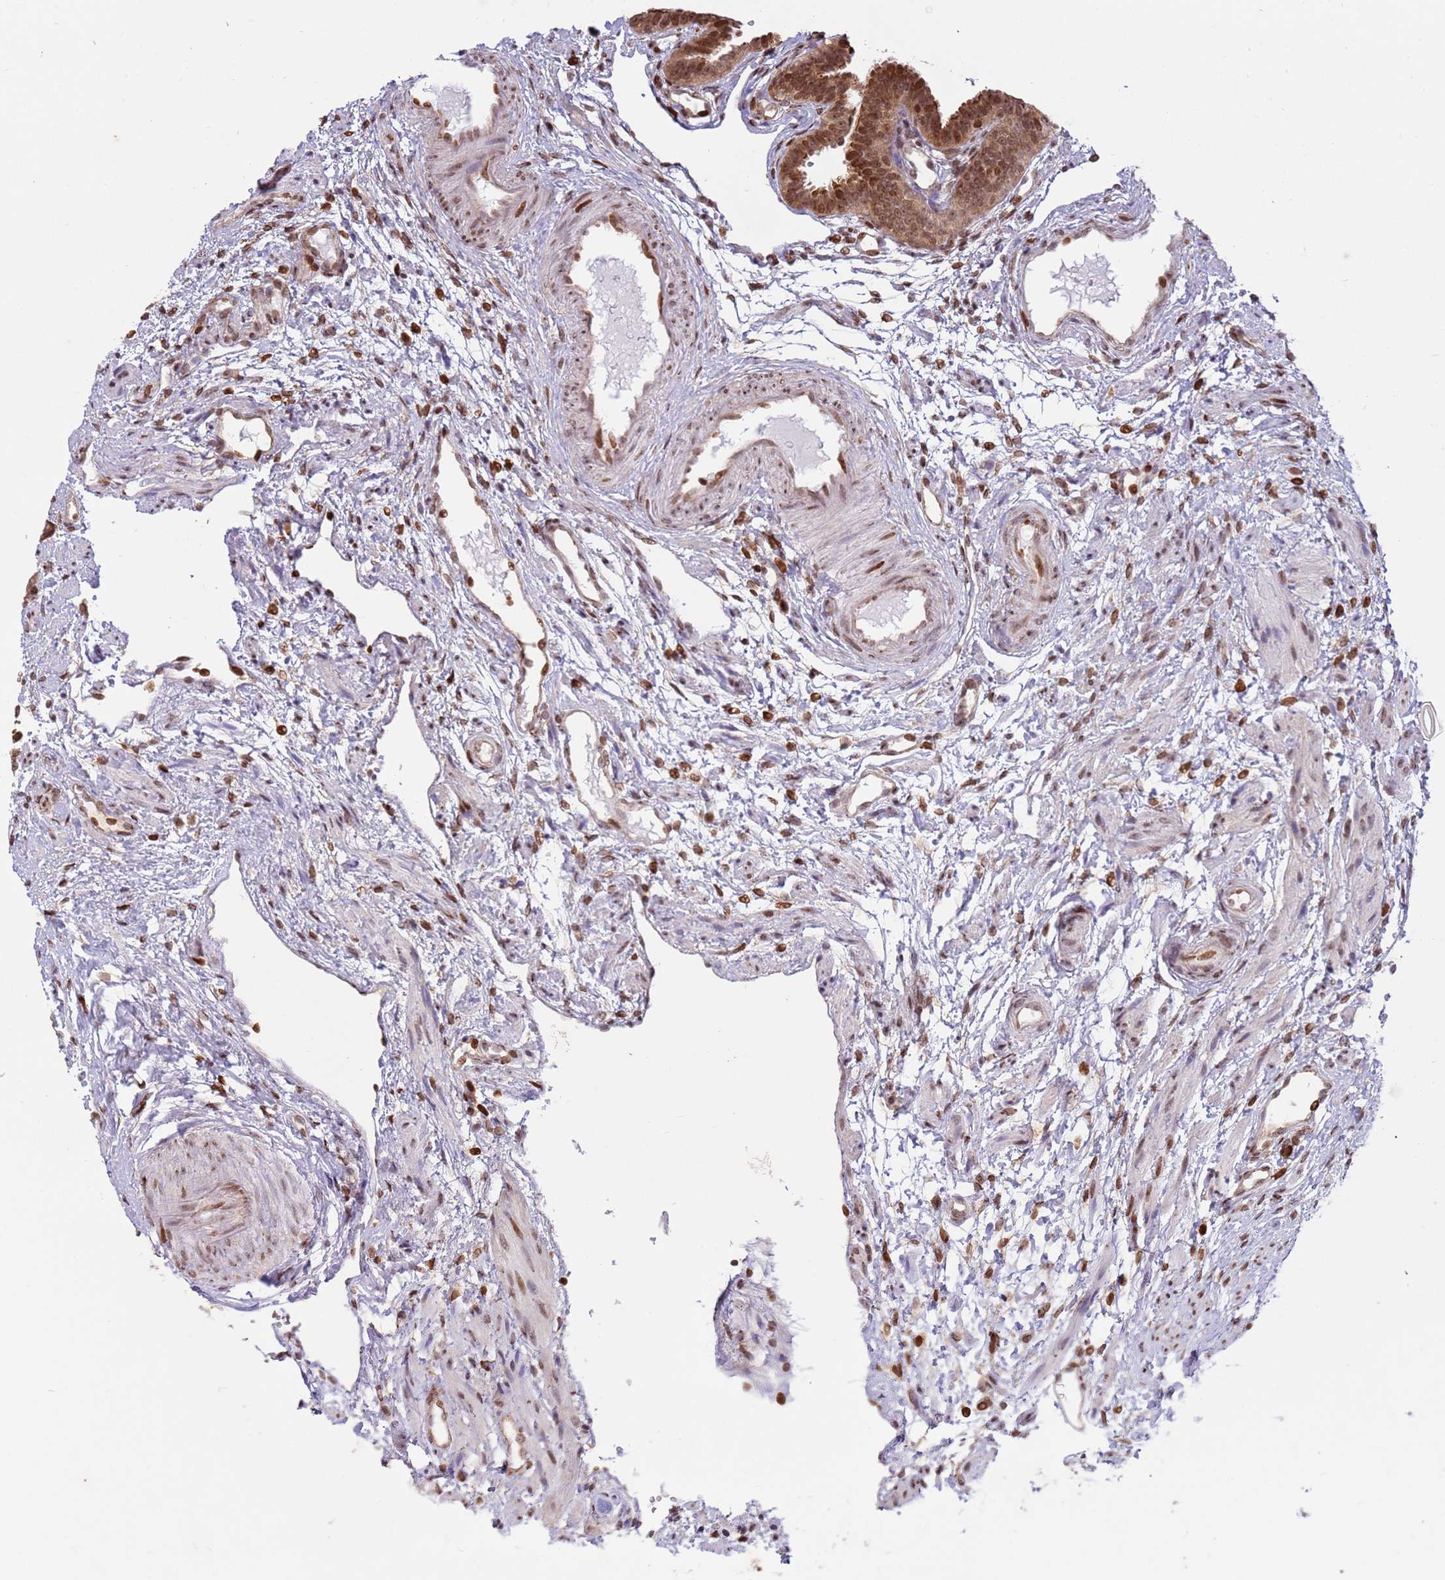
{"staining": {"intensity": "moderate", "quantity": ">75%", "location": "cytoplasmic/membranous,nuclear"}, "tissue": "fallopian tube", "cell_type": "Glandular cells", "image_type": "normal", "snomed": [{"axis": "morphology", "description": "Normal tissue, NOS"}, {"axis": "topography", "description": "Fallopian tube"}], "caption": "A high-resolution micrograph shows immunohistochemistry staining of normal fallopian tube, which shows moderate cytoplasmic/membranous,nuclear expression in approximately >75% of glandular cells.", "gene": "SCAF1", "patient": {"sex": "female", "age": 37}}